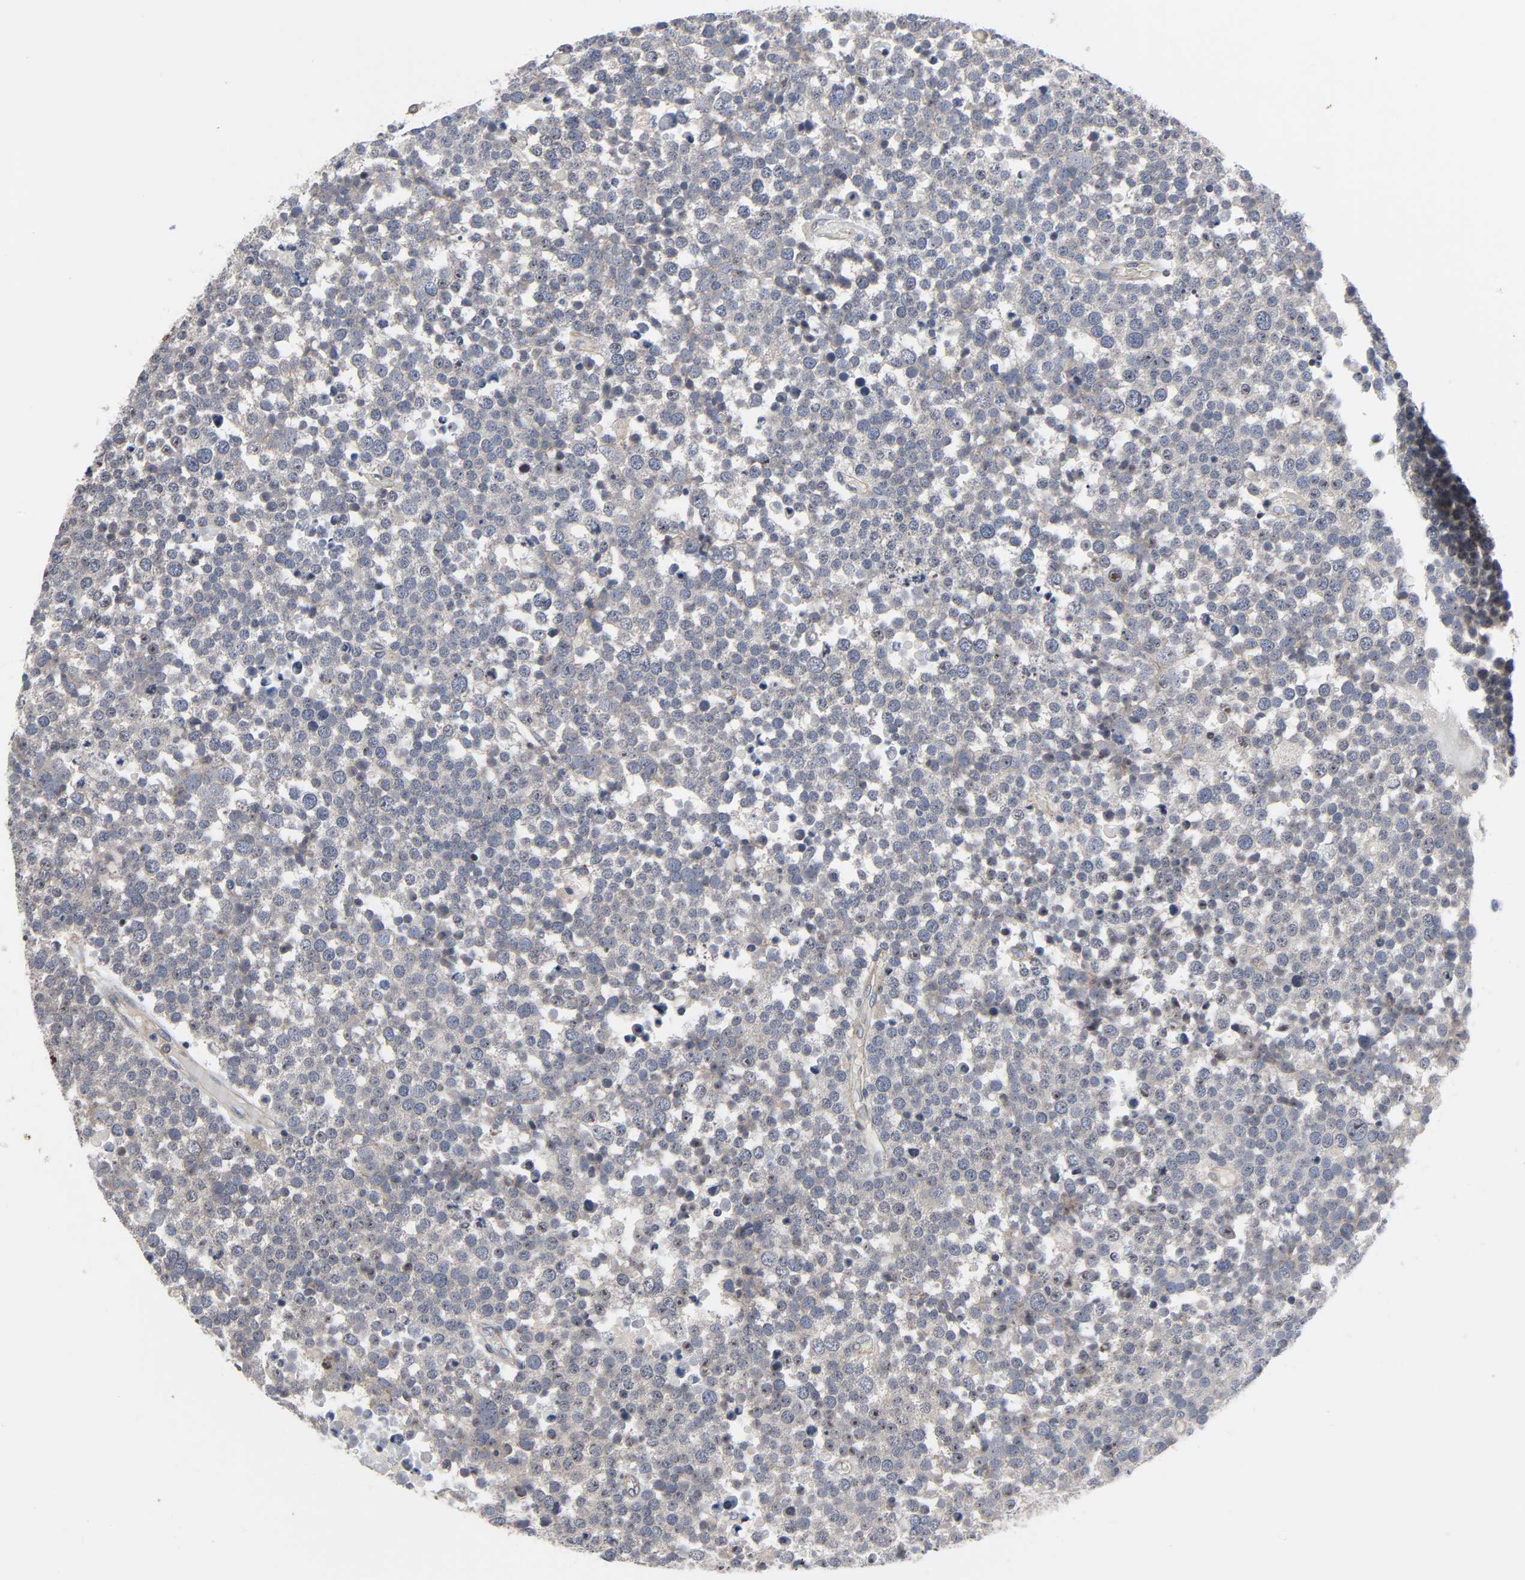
{"staining": {"intensity": "weak", "quantity": "25%-75%", "location": "cytoplasmic/membranous,nuclear"}, "tissue": "testis cancer", "cell_type": "Tumor cells", "image_type": "cancer", "snomed": [{"axis": "morphology", "description": "Seminoma, NOS"}, {"axis": "topography", "description": "Testis"}], "caption": "The immunohistochemical stain highlights weak cytoplasmic/membranous and nuclear expression in tumor cells of testis seminoma tissue.", "gene": "DDX10", "patient": {"sex": "male", "age": 71}}